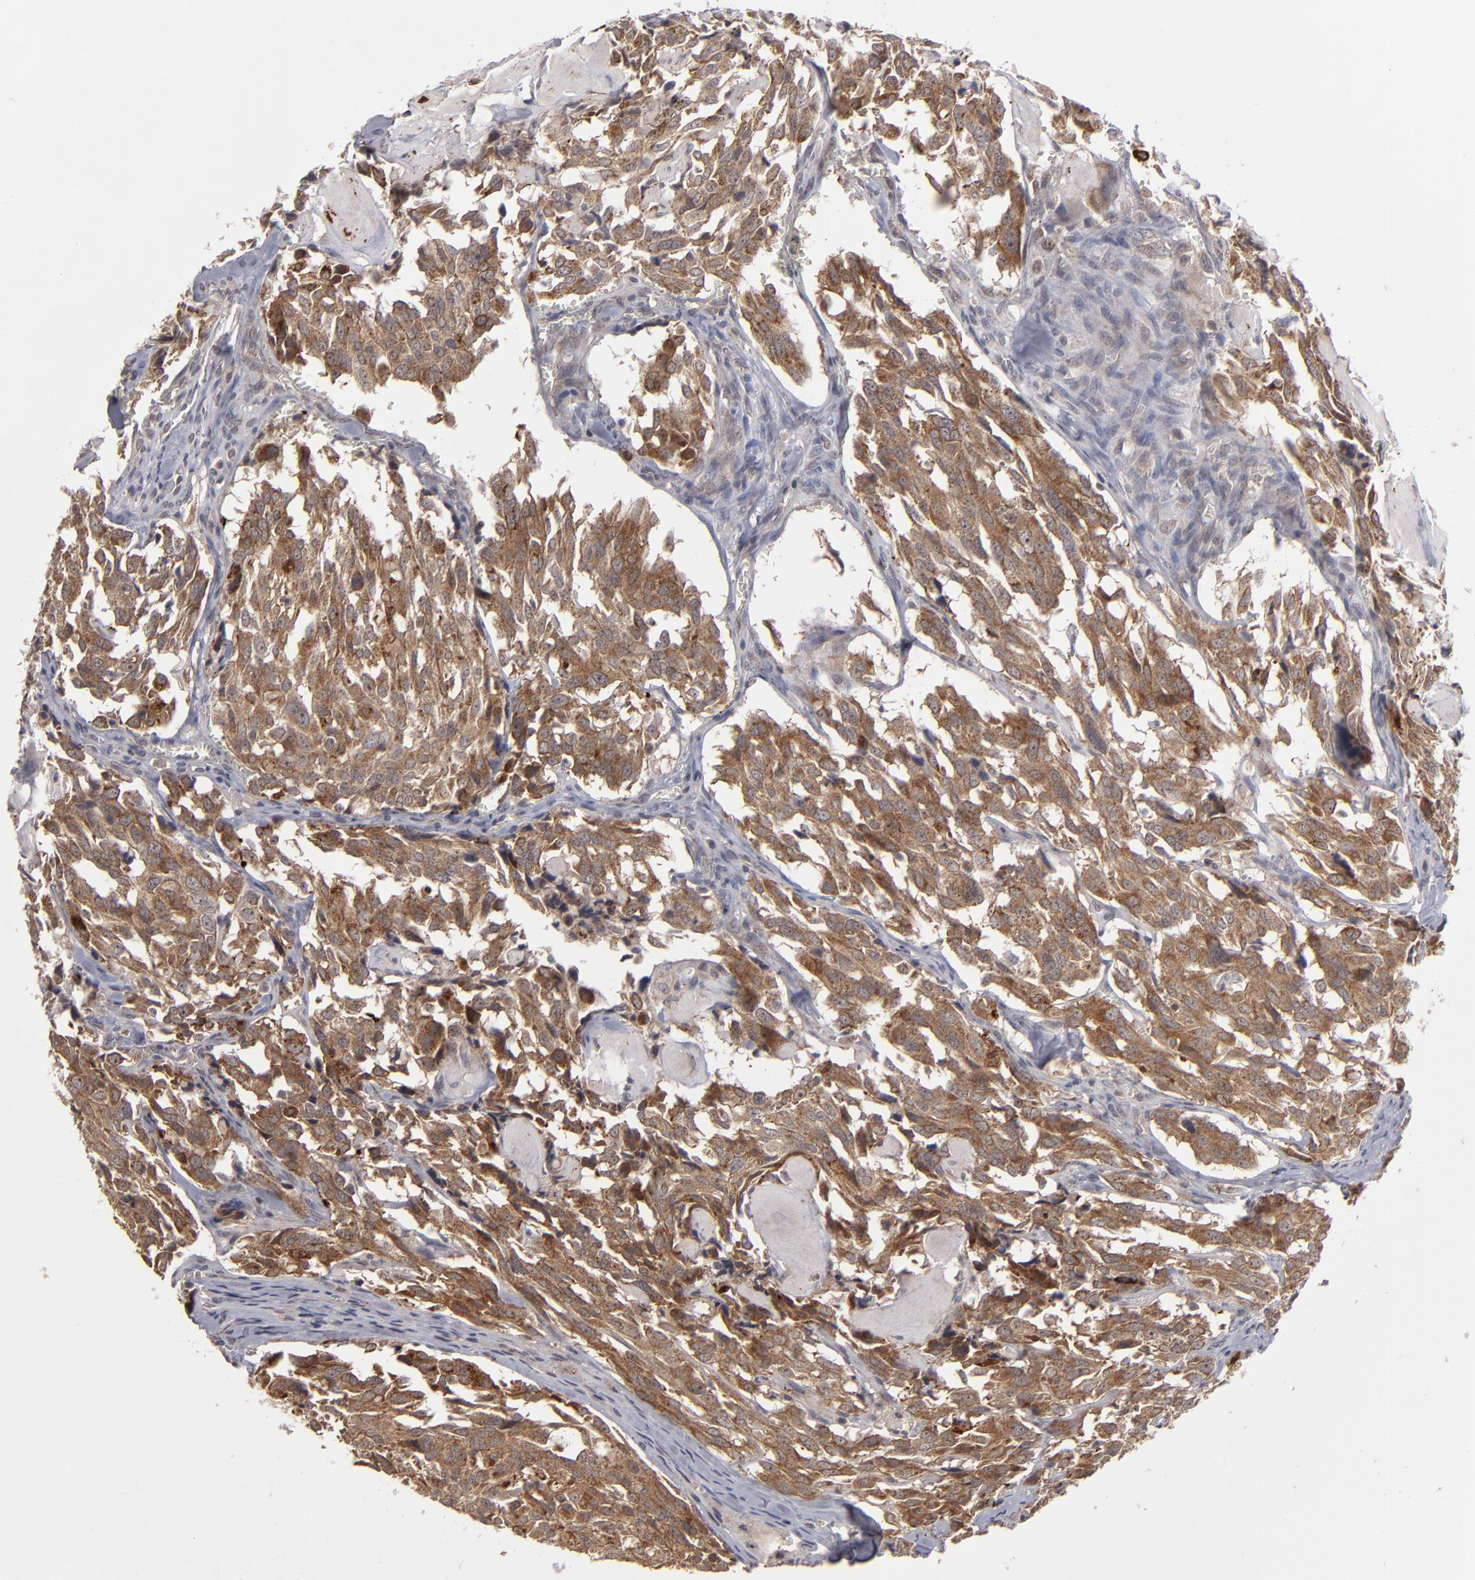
{"staining": {"intensity": "strong", "quantity": ">75%", "location": "cytoplasmic/membranous"}, "tissue": "thyroid cancer", "cell_type": "Tumor cells", "image_type": "cancer", "snomed": [{"axis": "morphology", "description": "Carcinoma, NOS"}, {"axis": "morphology", "description": "Carcinoid, malignant, NOS"}, {"axis": "topography", "description": "Thyroid gland"}], "caption": "Human thyroid cancer (carcinoma) stained for a protein (brown) demonstrates strong cytoplasmic/membranous positive staining in approximately >75% of tumor cells.", "gene": "GLCCI1", "patient": {"sex": "male", "age": 33}}